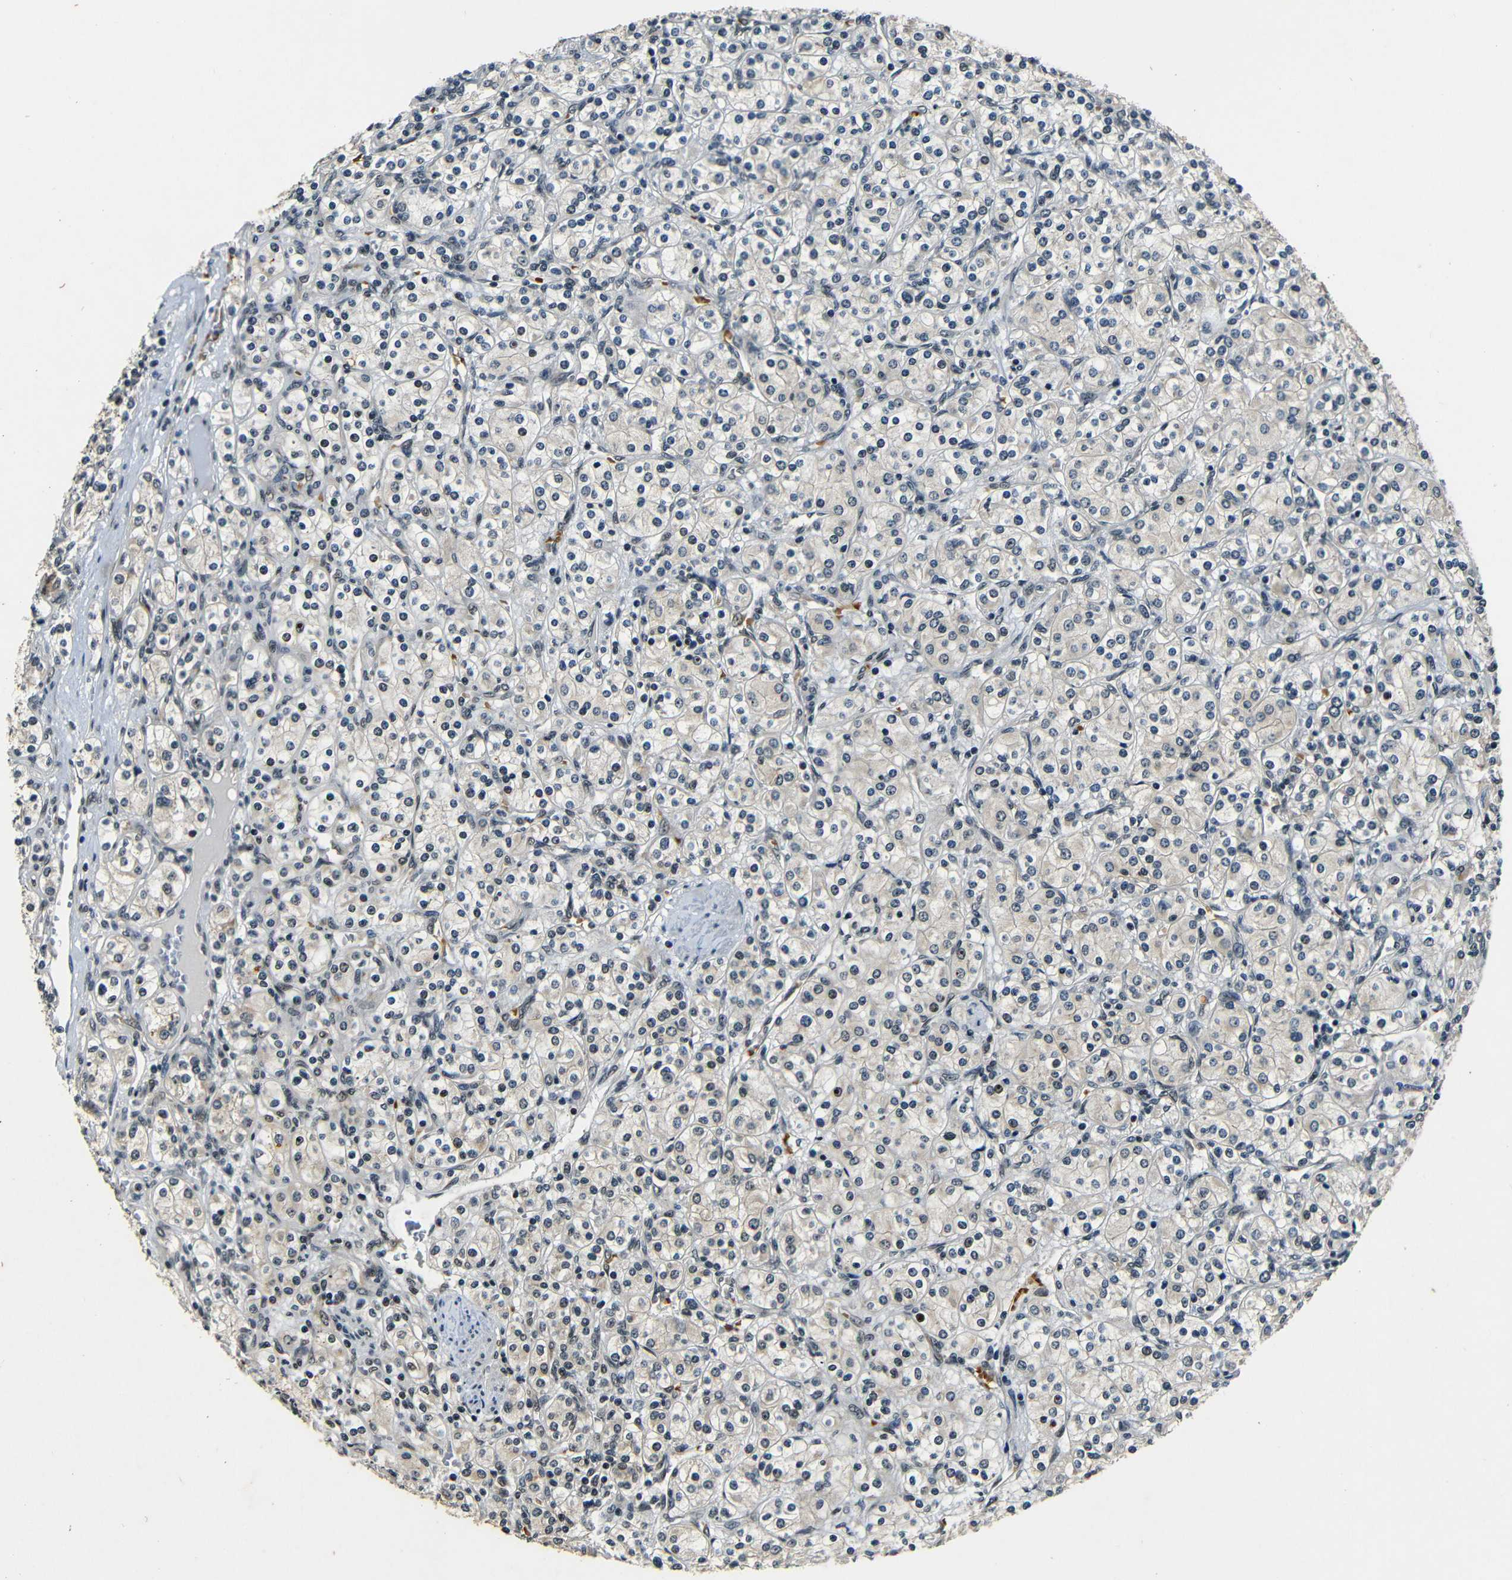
{"staining": {"intensity": "weak", "quantity": ">75%", "location": "nuclear"}, "tissue": "renal cancer", "cell_type": "Tumor cells", "image_type": "cancer", "snomed": [{"axis": "morphology", "description": "Adenocarcinoma, NOS"}, {"axis": "topography", "description": "Kidney"}], "caption": "The photomicrograph reveals immunohistochemical staining of adenocarcinoma (renal). There is weak nuclear staining is seen in about >75% of tumor cells.", "gene": "FOXD4", "patient": {"sex": "male", "age": 77}}